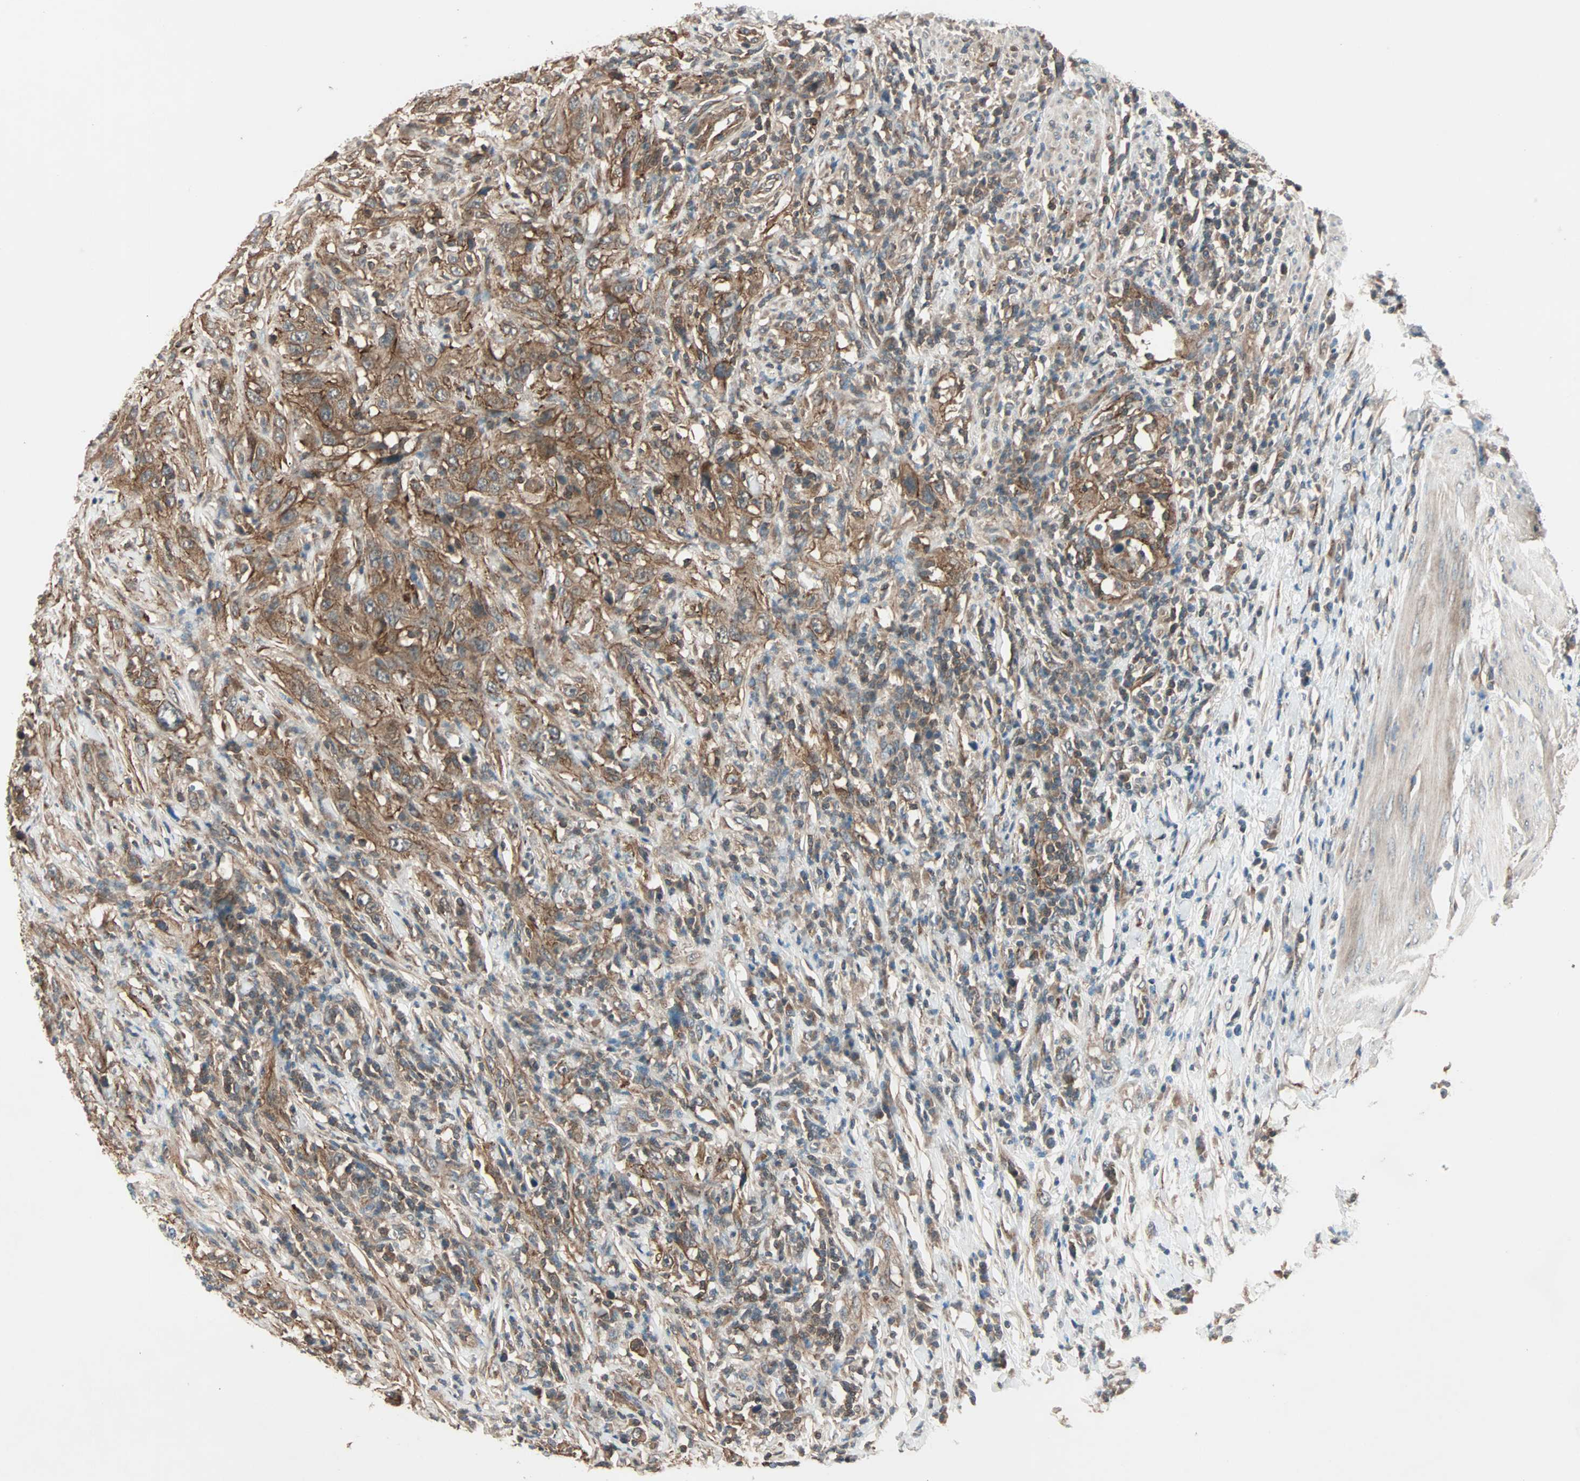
{"staining": {"intensity": "moderate", "quantity": ">75%", "location": "cytoplasmic/membranous"}, "tissue": "urothelial cancer", "cell_type": "Tumor cells", "image_type": "cancer", "snomed": [{"axis": "morphology", "description": "Urothelial carcinoma, High grade"}, {"axis": "topography", "description": "Urinary bladder"}], "caption": "There is medium levels of moderate cytoplasmic/membranous staining in tumor cells of urothelial cancer, as demonstrated by immunohistochemical staining (brown color).", "gene": "MAP3K21", "patient": {"sex": "male", "age": 61}}